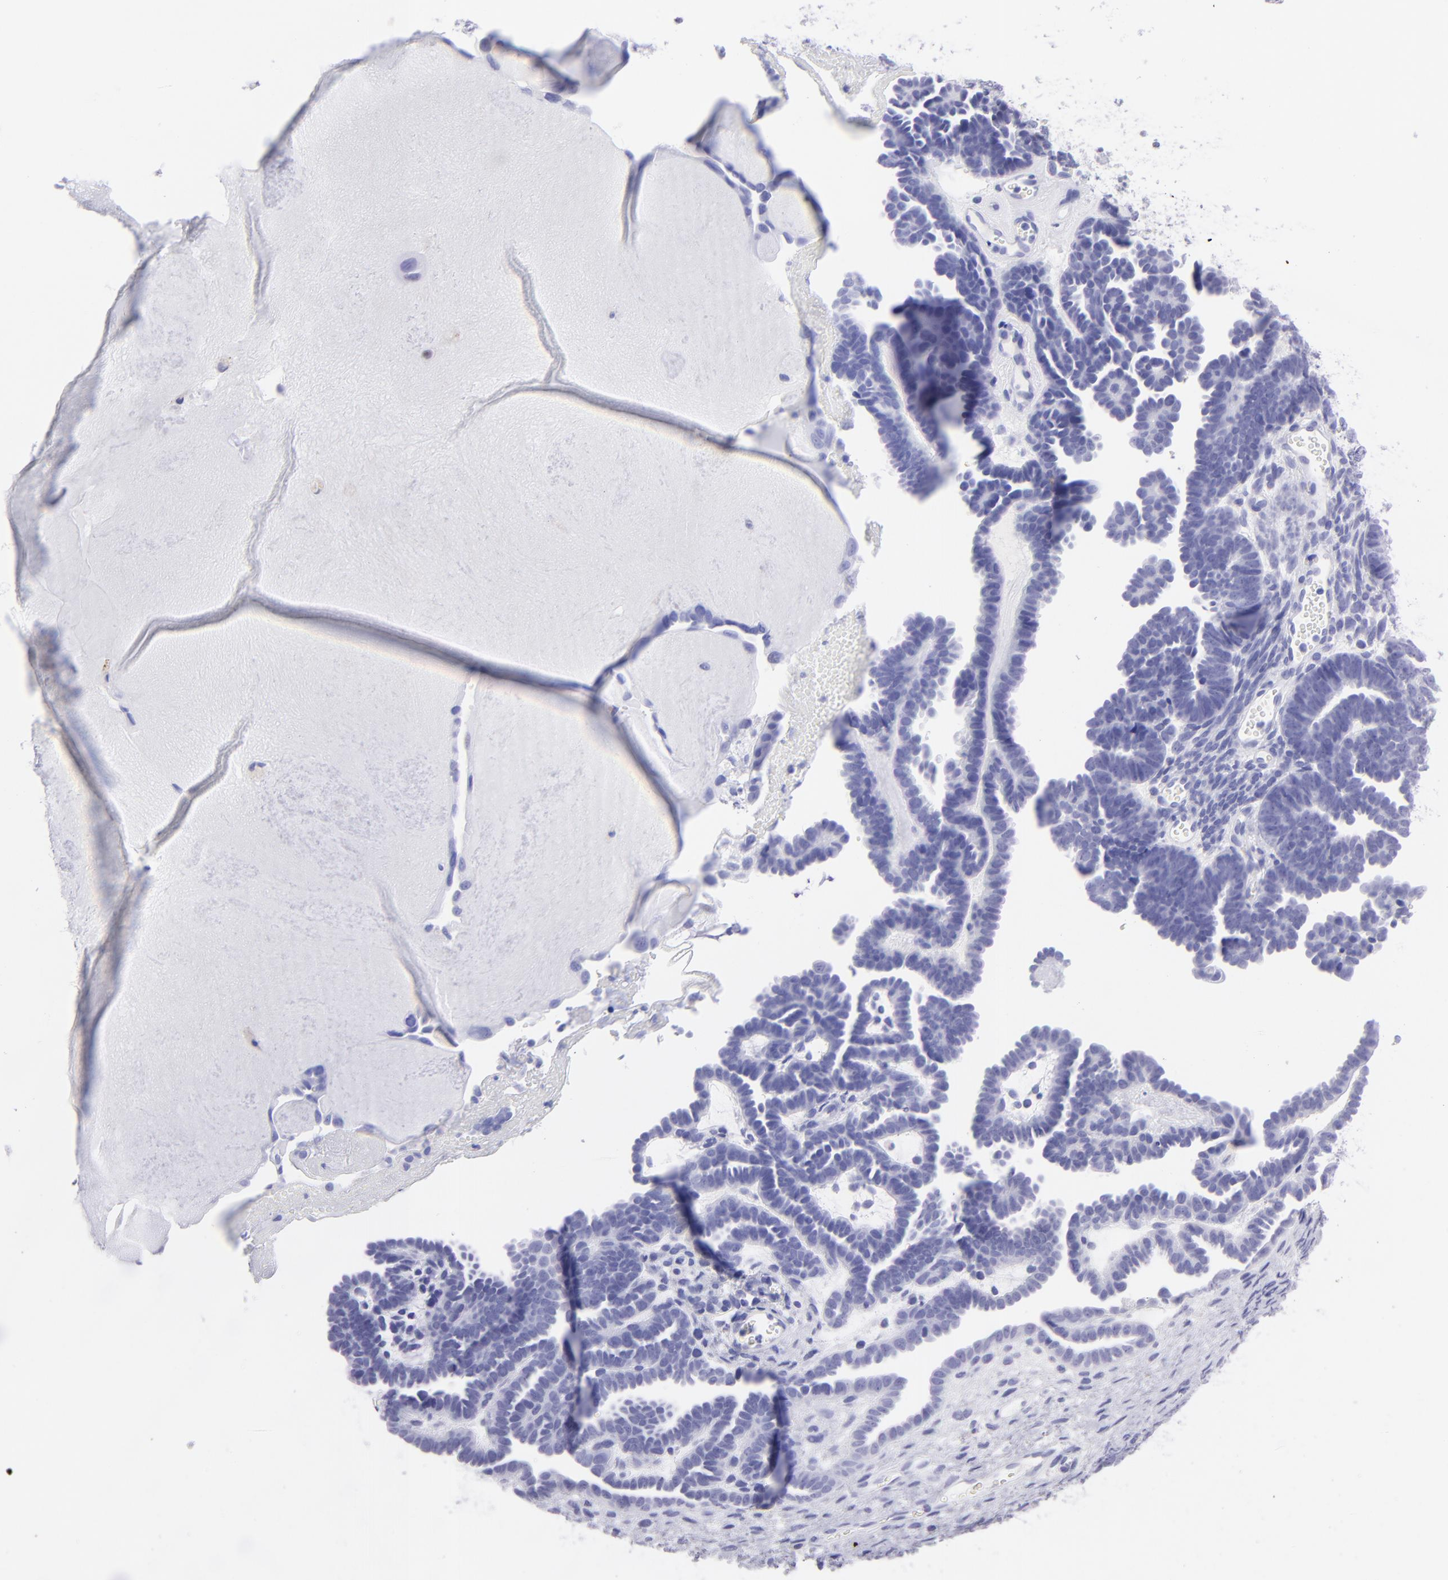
{"staining": {"intensity": "negative", "quantity": "none", "location": "none"}, "tissue": "endometrial cancer", "cell_type": "Tumor cells", "image_type": "cancer", "snomed": [{"axis": "morphology", "description": "Neoplasm, malignant, NOS"}, {"axis": "topography", "description": "Endometrium"}], "caption": "Immunohistochemistry micrograph of neoplastic tissue: endometrial malignant neoplasm stained with DAB demonstrates no significant protein expression in tumor cells.", "gene": "SLC1A3", "patient": {"sex": "female", "age": 74}}